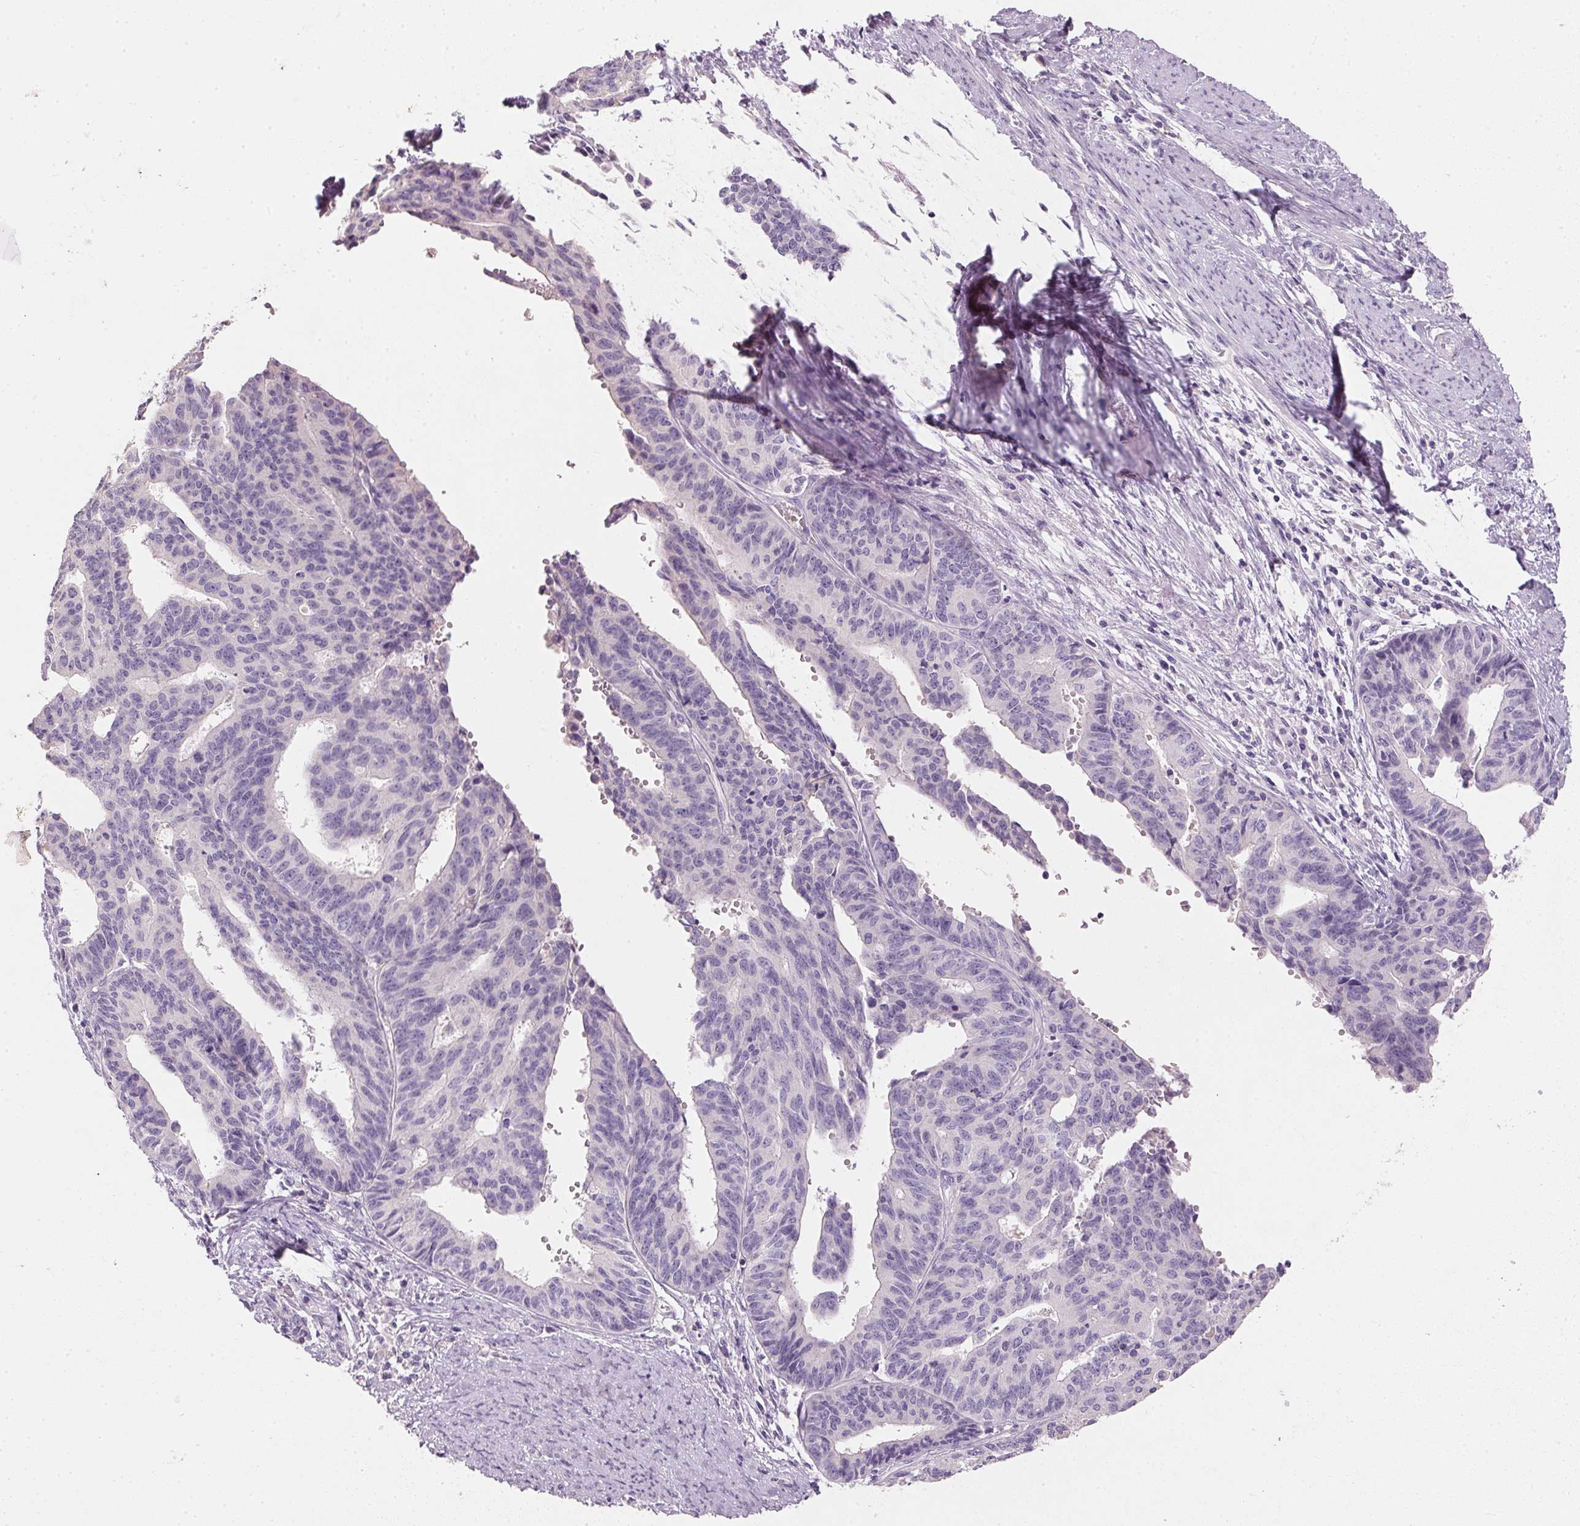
{"staining": {"intensity": "negative", "quantity": "none", "location": "none"}, "tissue": "endometrial cancer", "cell_type": "Tumor cells", "image_type": "cancer", "snomed": [{"axis": "morphology", "description": "Adenocarcinoma, NOS"}, {"axis": "topography", "description": "Endometrium"}], "caption": "Tumor cells are negative for protein expression in human adenocarcinoma (endometrial). The staining is performed using DAB brown chromogen with nuclei counter-stained in using hematoxylin.", "gene": "HSD17B1", "patient": {"sex": "female", "age": 65}}